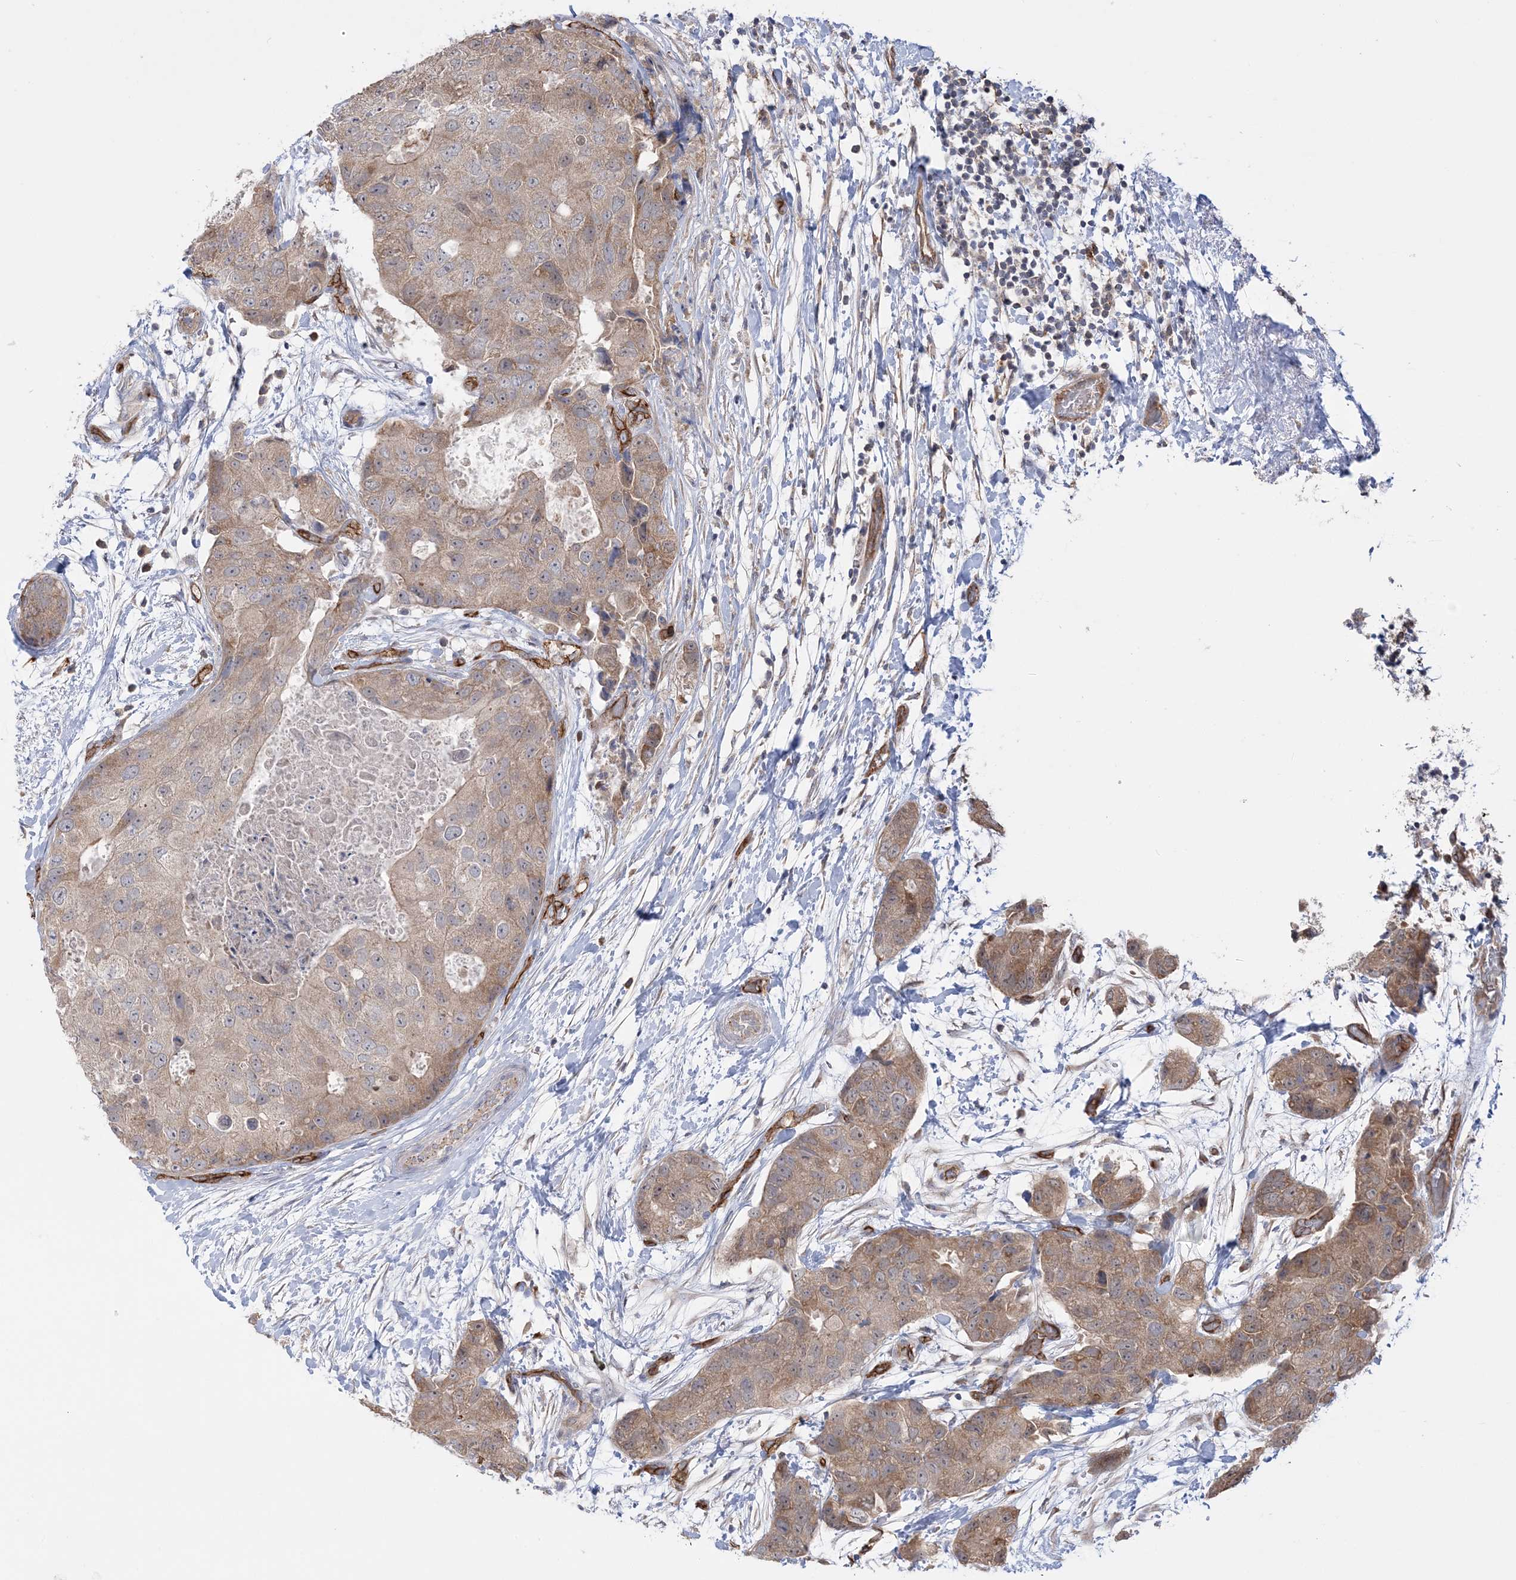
{"staining": {"intensity": "moderate", "quantity": ">75%", "location": "cytoplasmic/membranous"}, "tissue": "breast cancer", "cell_type": "Tumor cells", "image_type": "cancer", "snomed": [{"axis": "morphology", "description": "Duct carcinoma"}, {"axis": "topography", "description": "Breast"}], "caption": "Protein positivity by immunohistochemistry (IHC) exhibits moderate cytoplasmic/membranous expression in about >75% of tumor cells in breast intraductal carcinoma. (Brightfield microscopy of DAB IHC at high magnification).", "gene": "FARSB", "patient": {"sex": "female", "age": 62}}